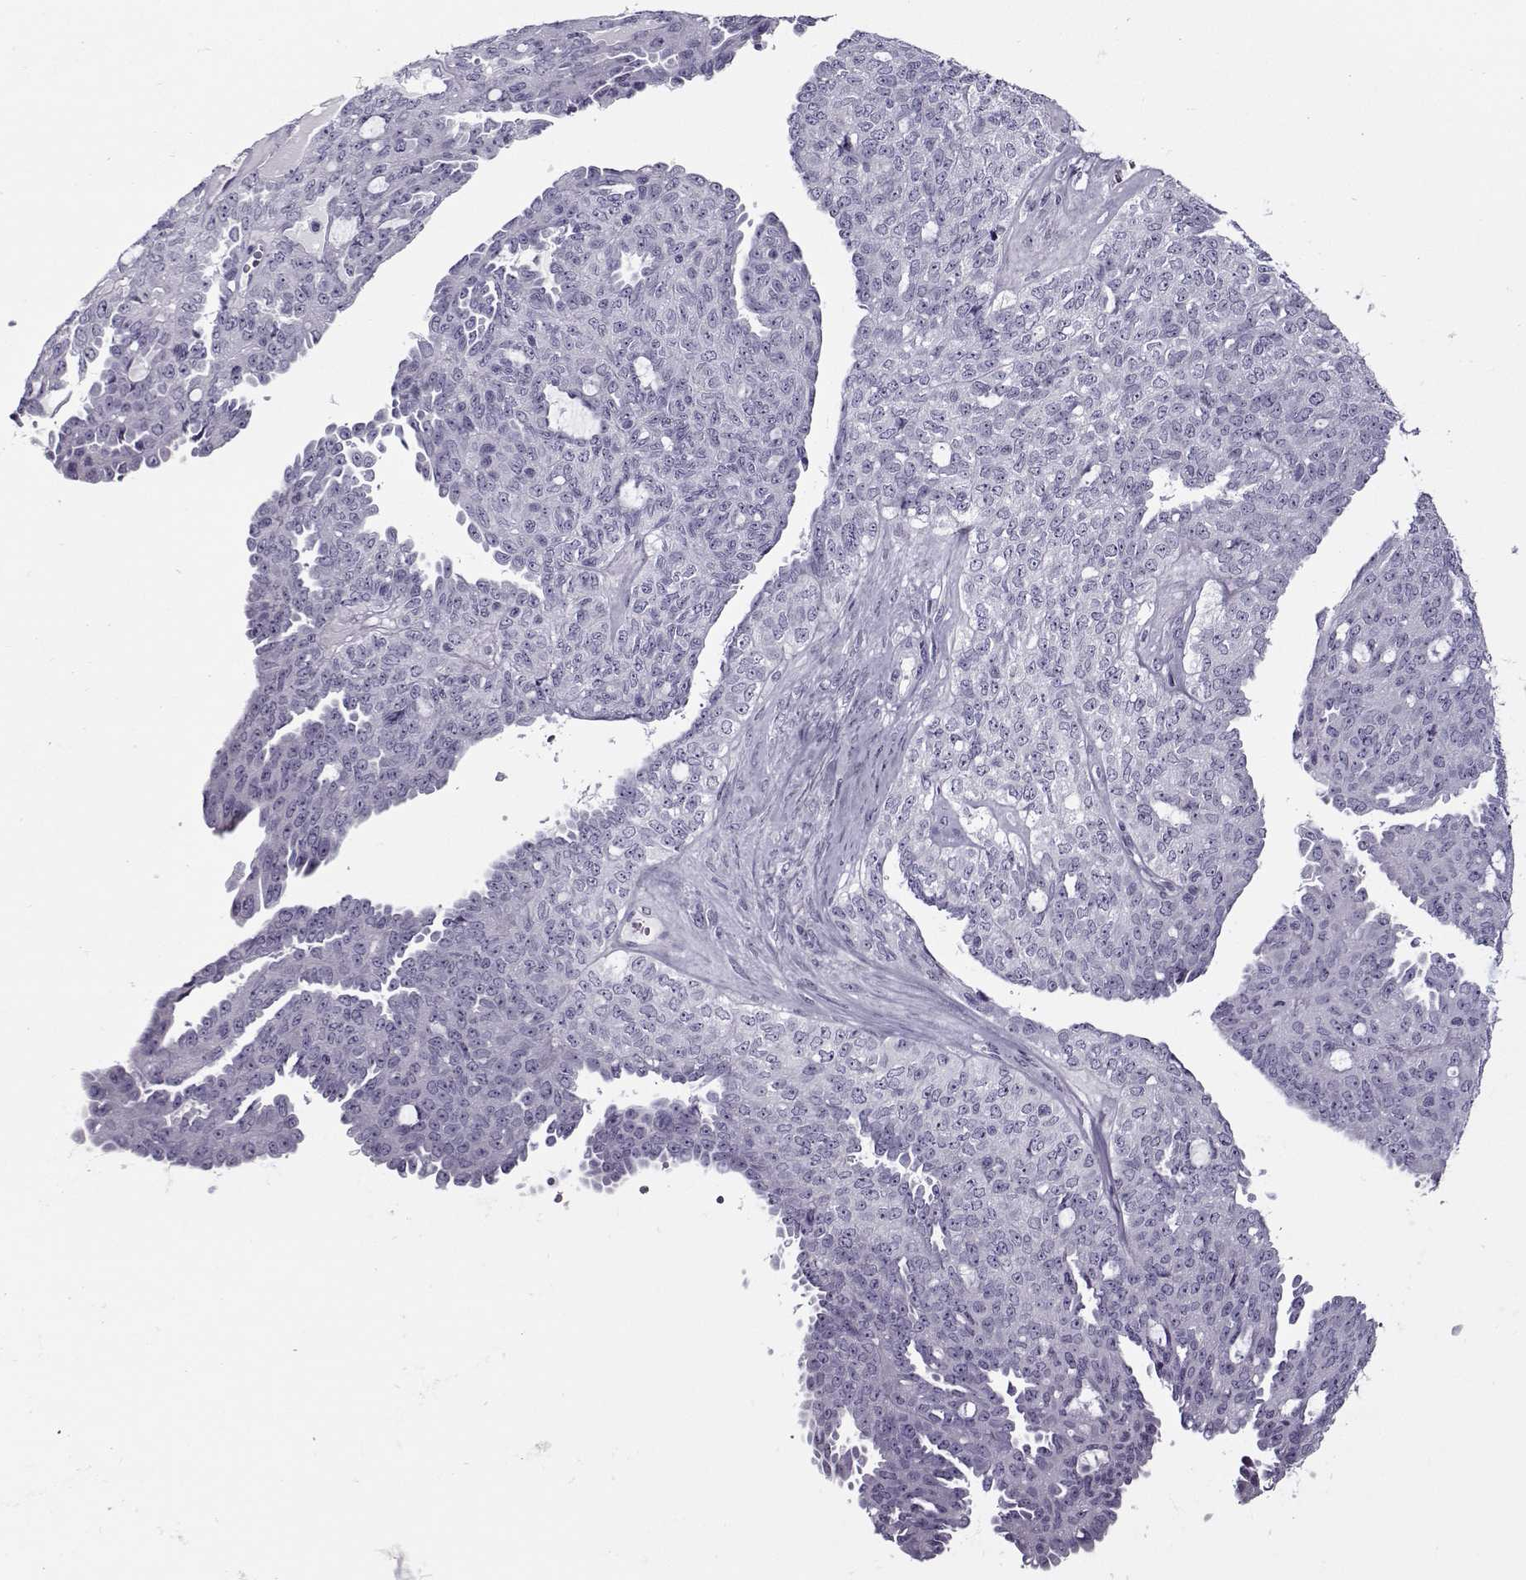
{"staining": {"intensity": "negative", "quantity": "none", "location": "none"}, "tissue": "ovarian cancer", "cell_type": "Tumor cells", "image_type": "cancer", "snomed": [{"axis": "morphology", "description": "Cystadenocarcinoma, serous, NOS"}, {"axis": "topography", "description": "Ovary"}], "caption": "This is an immunohistochemistry micrograph of human ovarian cancer (serous cystadenocarcinoma). There is no staining in tumor cells.", "gene": "GAGE2A", "patient": {"sex": "female", "age": 71}}